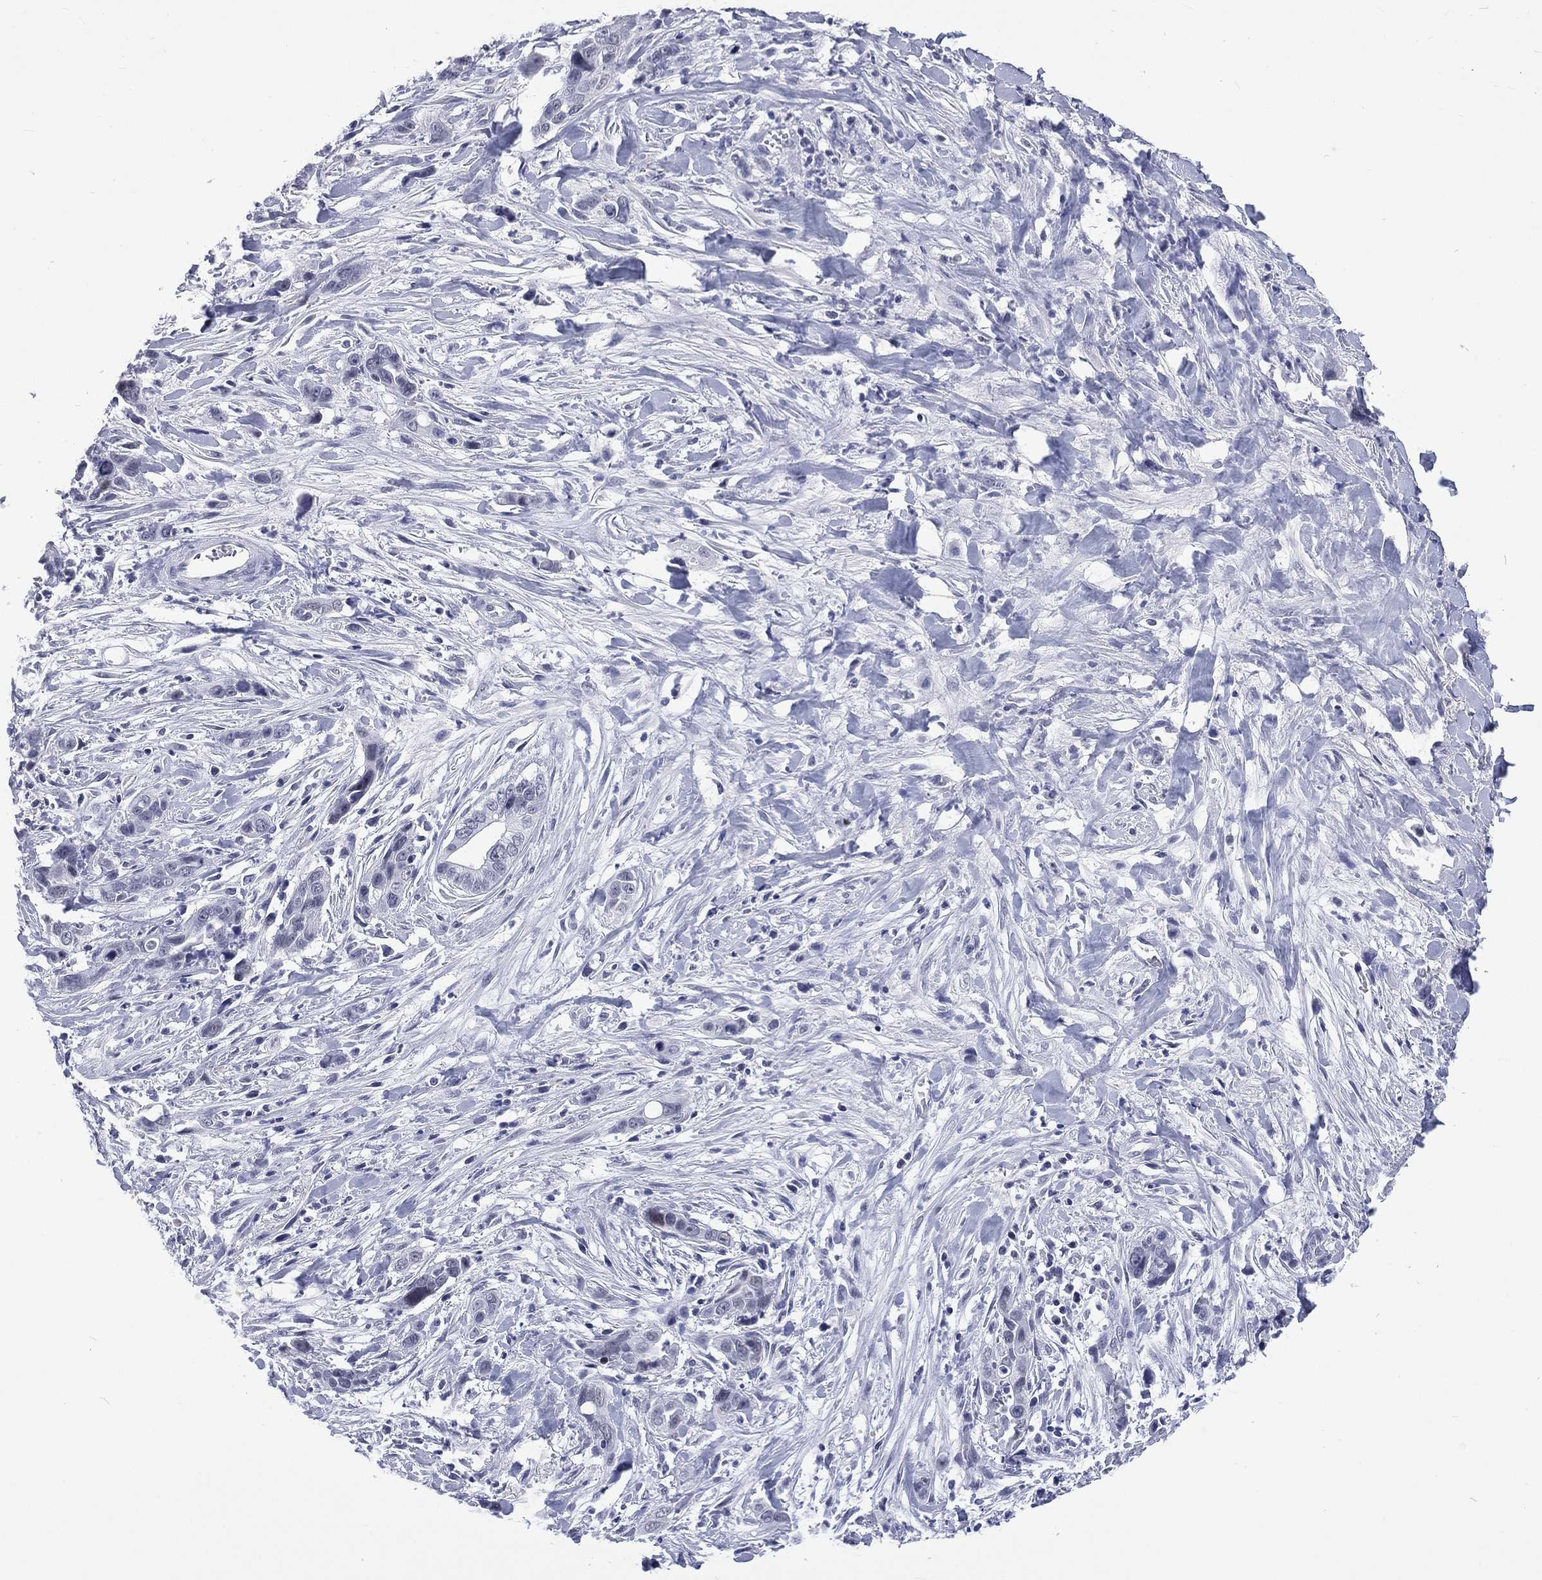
{"staining": {"intensity": "negative", "quantity": "none", "location": "none"}, "tissue": "liver cancer", "cell_type": "Tumor cells", "image_type": "cancer", "snomed": [{"axis": "morphology", "description": "Cholangiocarcinoma"}, {"axis": "topography", "description": "Liver"}], "caption": "The immunohistochemistry (IHC) micrograph has no significant staining in tumor cells of liver cancer (cholangiocarcinoma) tissue.", "gene": "SSX1", "patient": {"sex": "female", "age": 79}}